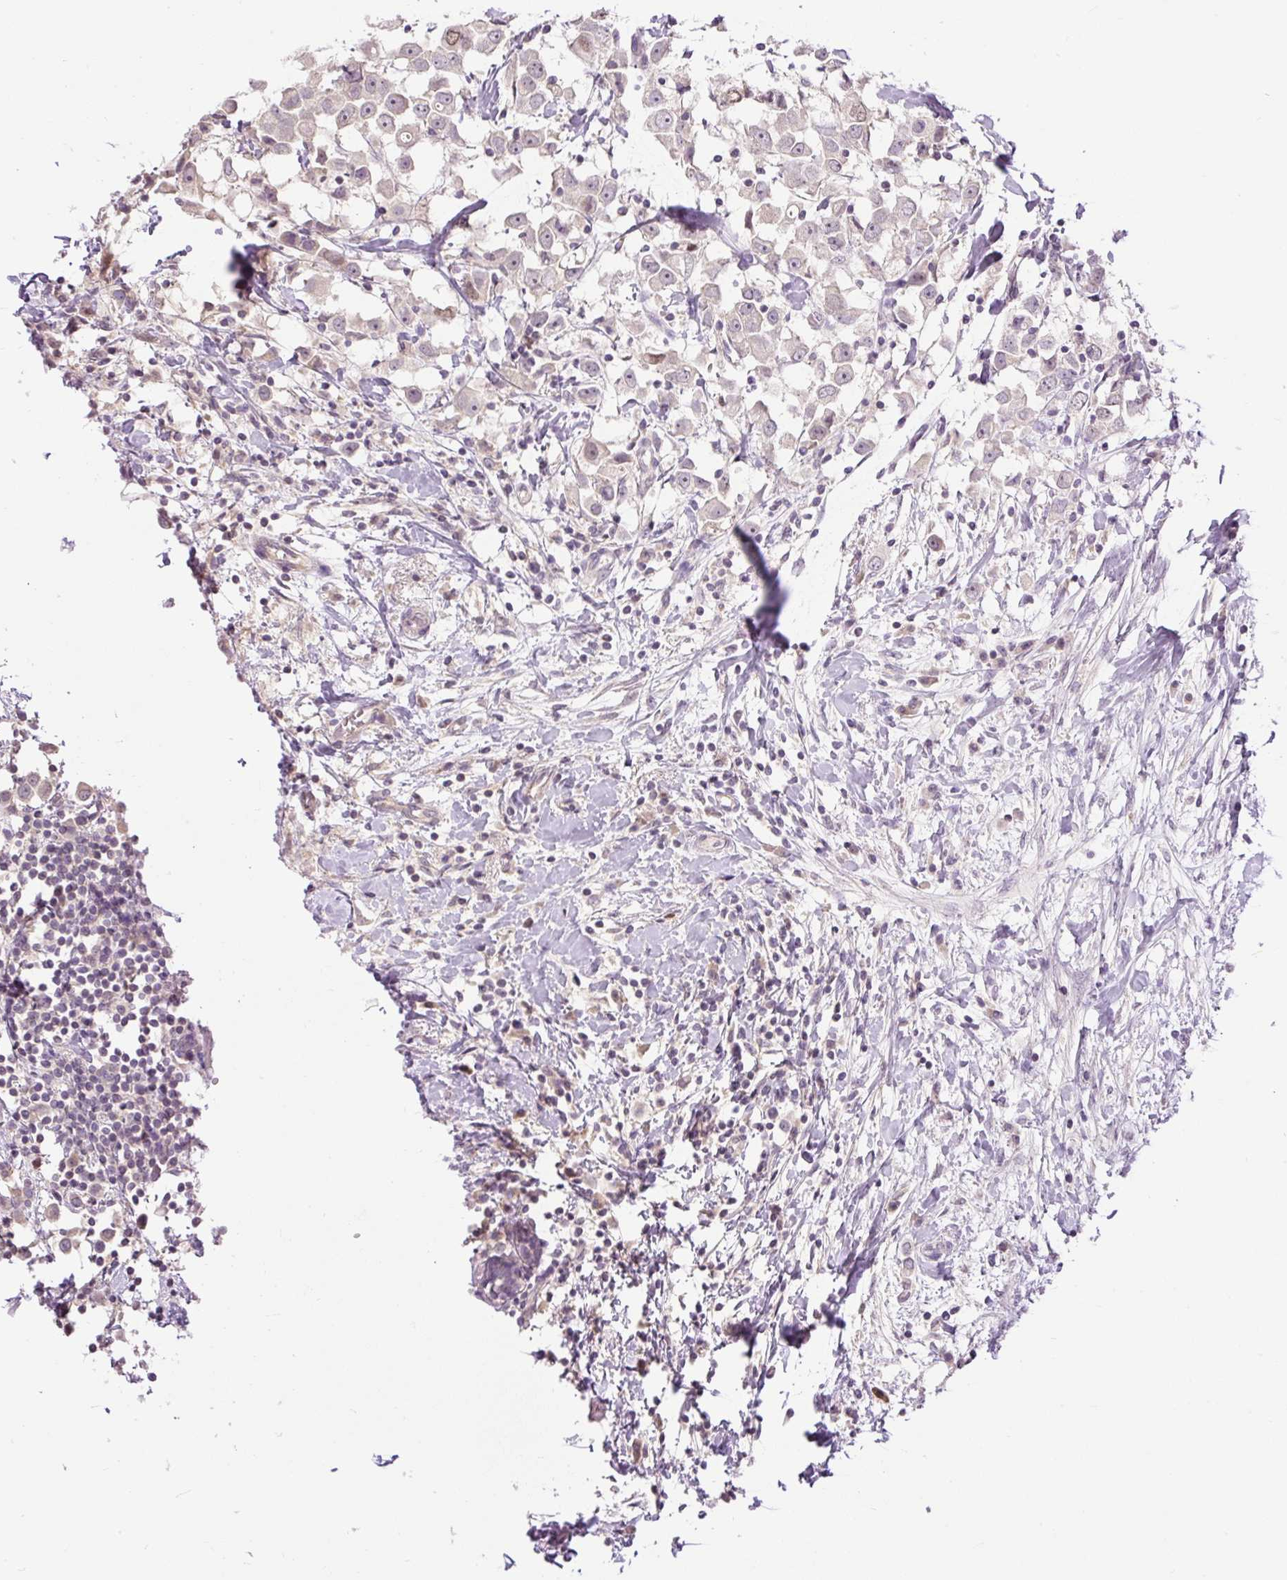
{"staining": {"intensity": "negative", "quantity": "none", "location": "none"}, "tissue": "breast cancer", "cell_type": "Tumor cells", "image_type": "cancer", "snomed": [{"axis": "morphology", "description": "Duct carcinoma"}, {"axis": "topography", "description": "Breast"}], "caption": "Immunohistochemistry photomicrograph of breast infiltrating ductal carcinoma stained for a protein (brown), which reveals no expression in tumor cells.", "gene": "RACGAP1", "patient": {"sex": "female", "age": 61}}